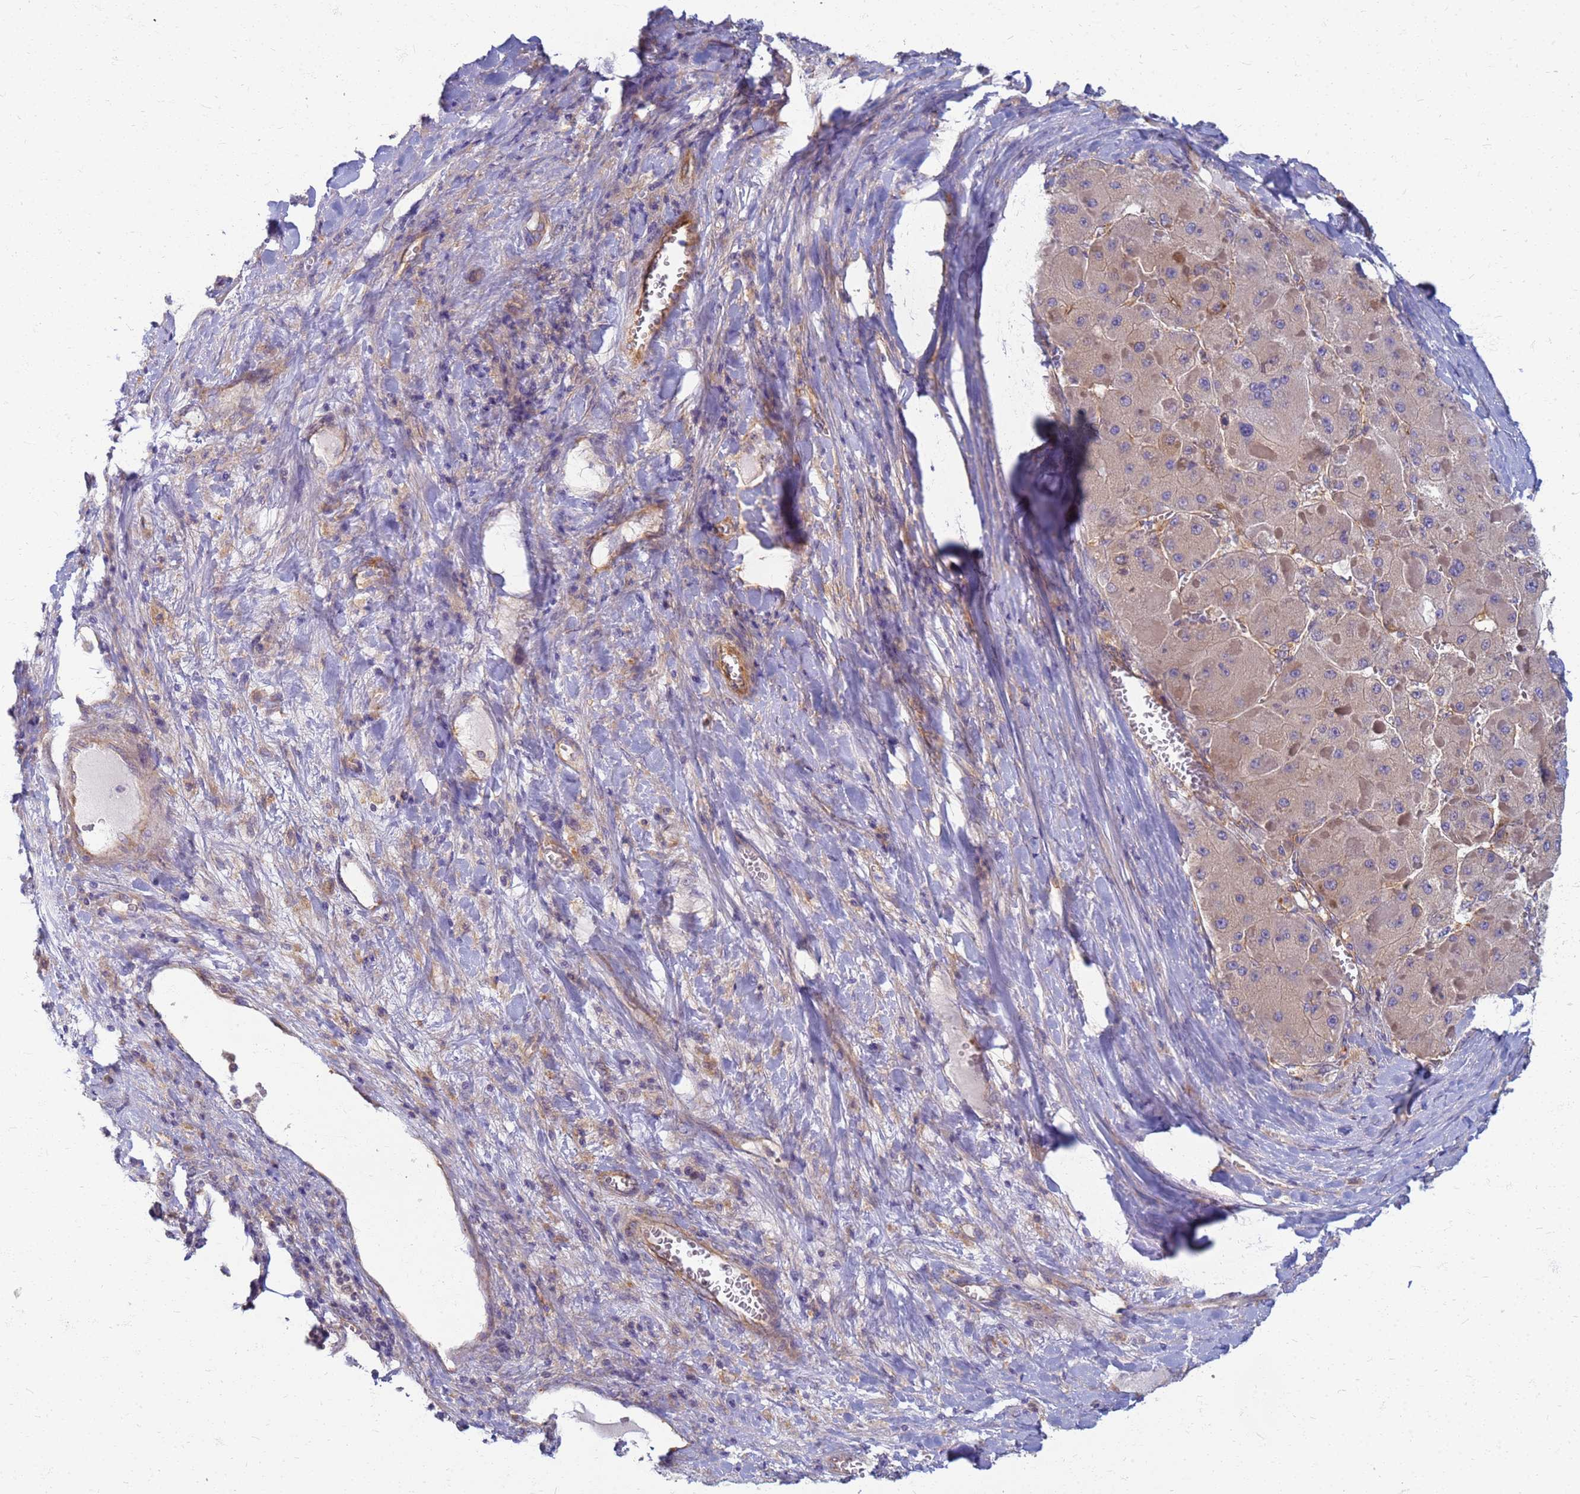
{"staining": {"intensity": "weak", "quantity": ">75%", "location": "cytoplasmic/membranous"}, "tissue": "liver cancer", "cell_type": "Tumor cells", "image_type": "cancer", "snomed": [{"axis": "morphology", "description": "Carcinoma, Hepatocellular, NOS"}, {"axis": "topography", "description": "Liver"}], "caption": "A brown stain shows weak cytoplasmic/membranous expression of a protein in human liver hepatocellular carcinoma tumor cells.", "gene": "EEA1", "patient": {"sex": "female", "age": 73}}